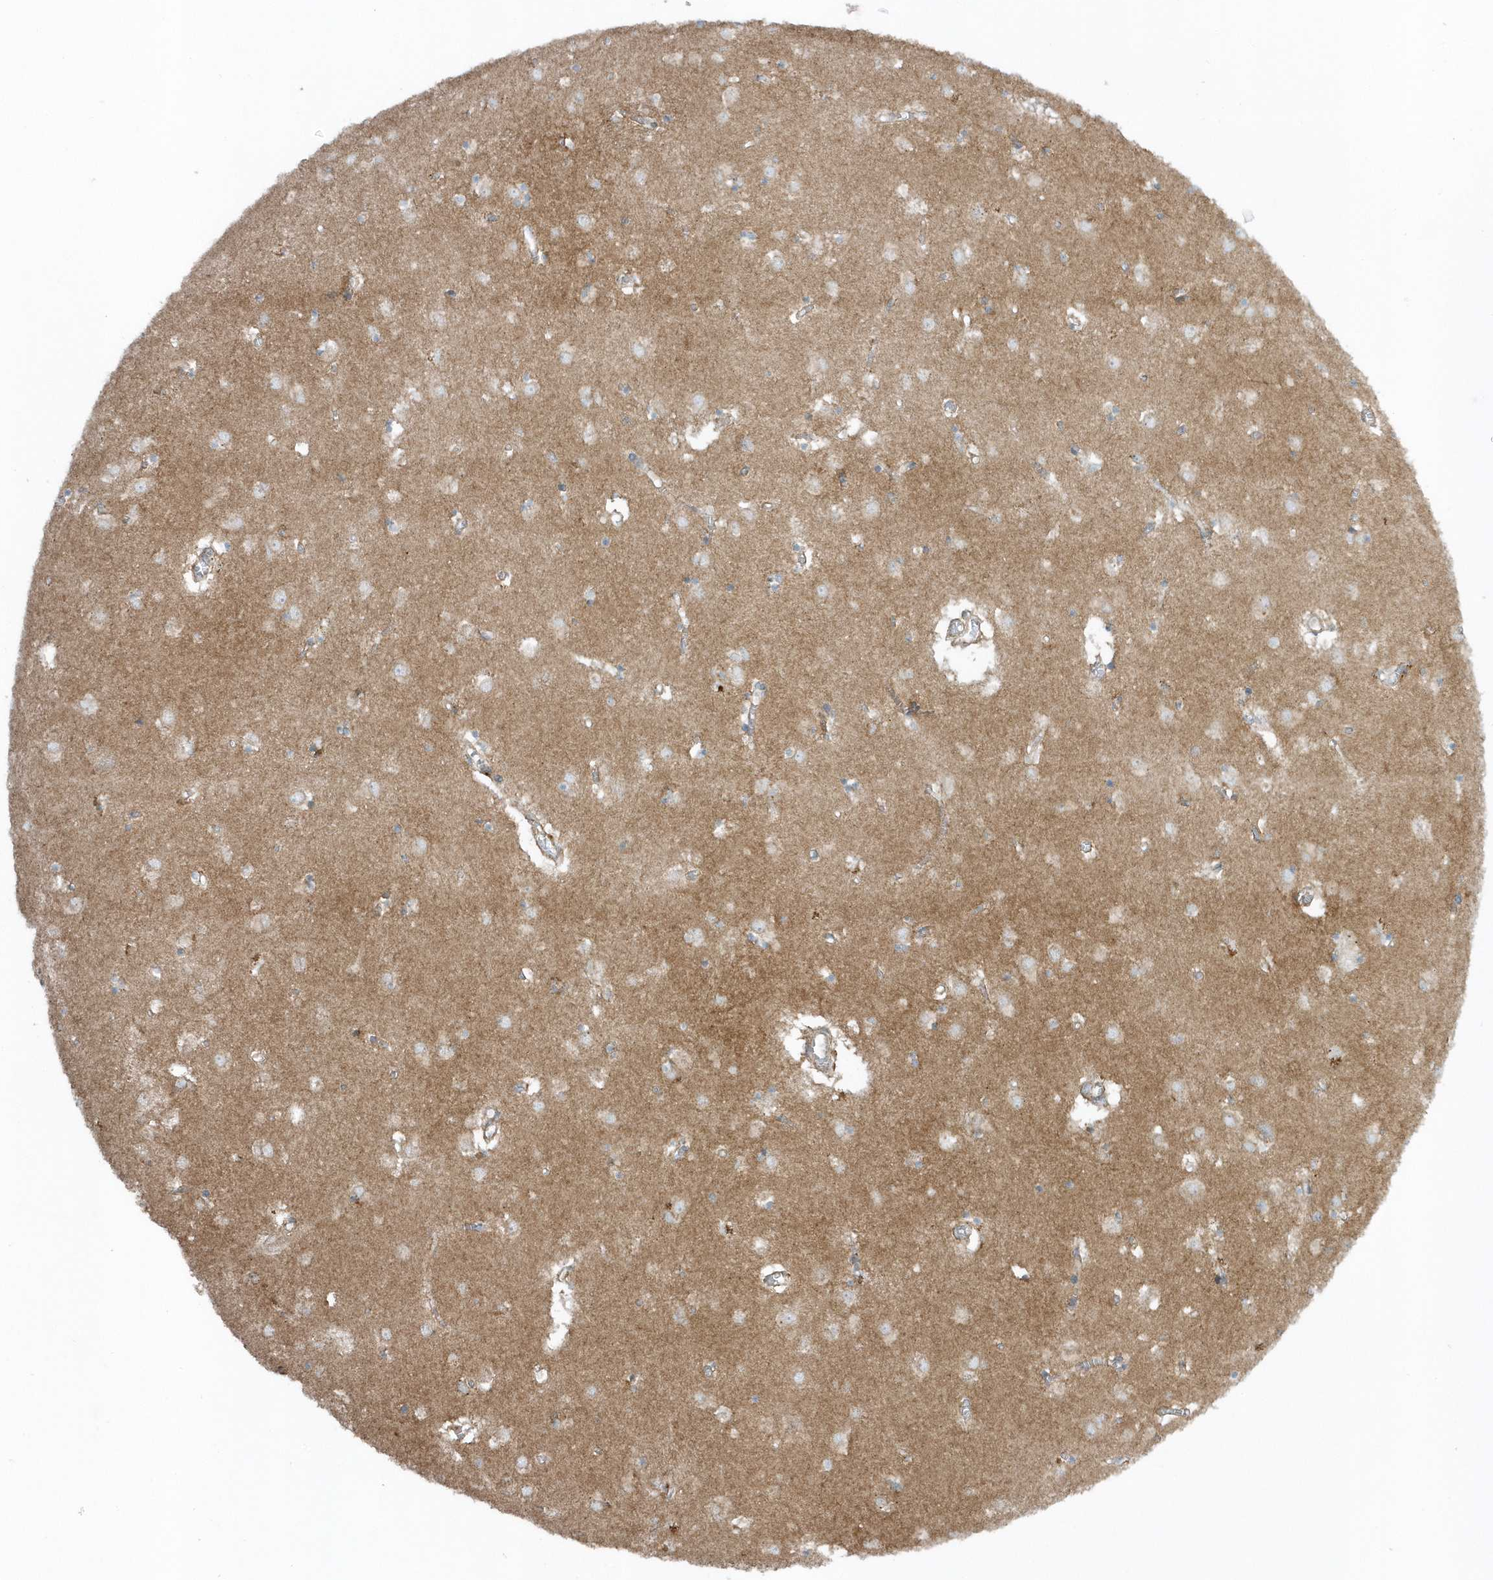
{"staining": {"intensity": "moderate", "quantity": "<25%", "location": "cytoplasmic/membranous"}, "tissue": "caudate", "cell_type": "Glial cells", "image_type": "normal", "snomed": [{"axis": "morphology", "description": "Normal tissue, NOS"}, {"axis": "topography", "description": "Lateral ventricle wall"}], "caption": "A brown stain highlights moderate cytoplasmic/membranous staining of a protein in glial cells of benign caudate. Ihc stains the protein in brown and the nuclei are stained blue.", "gene": "SLC38A2", "patient": {"sex": "male", "age": 70}}